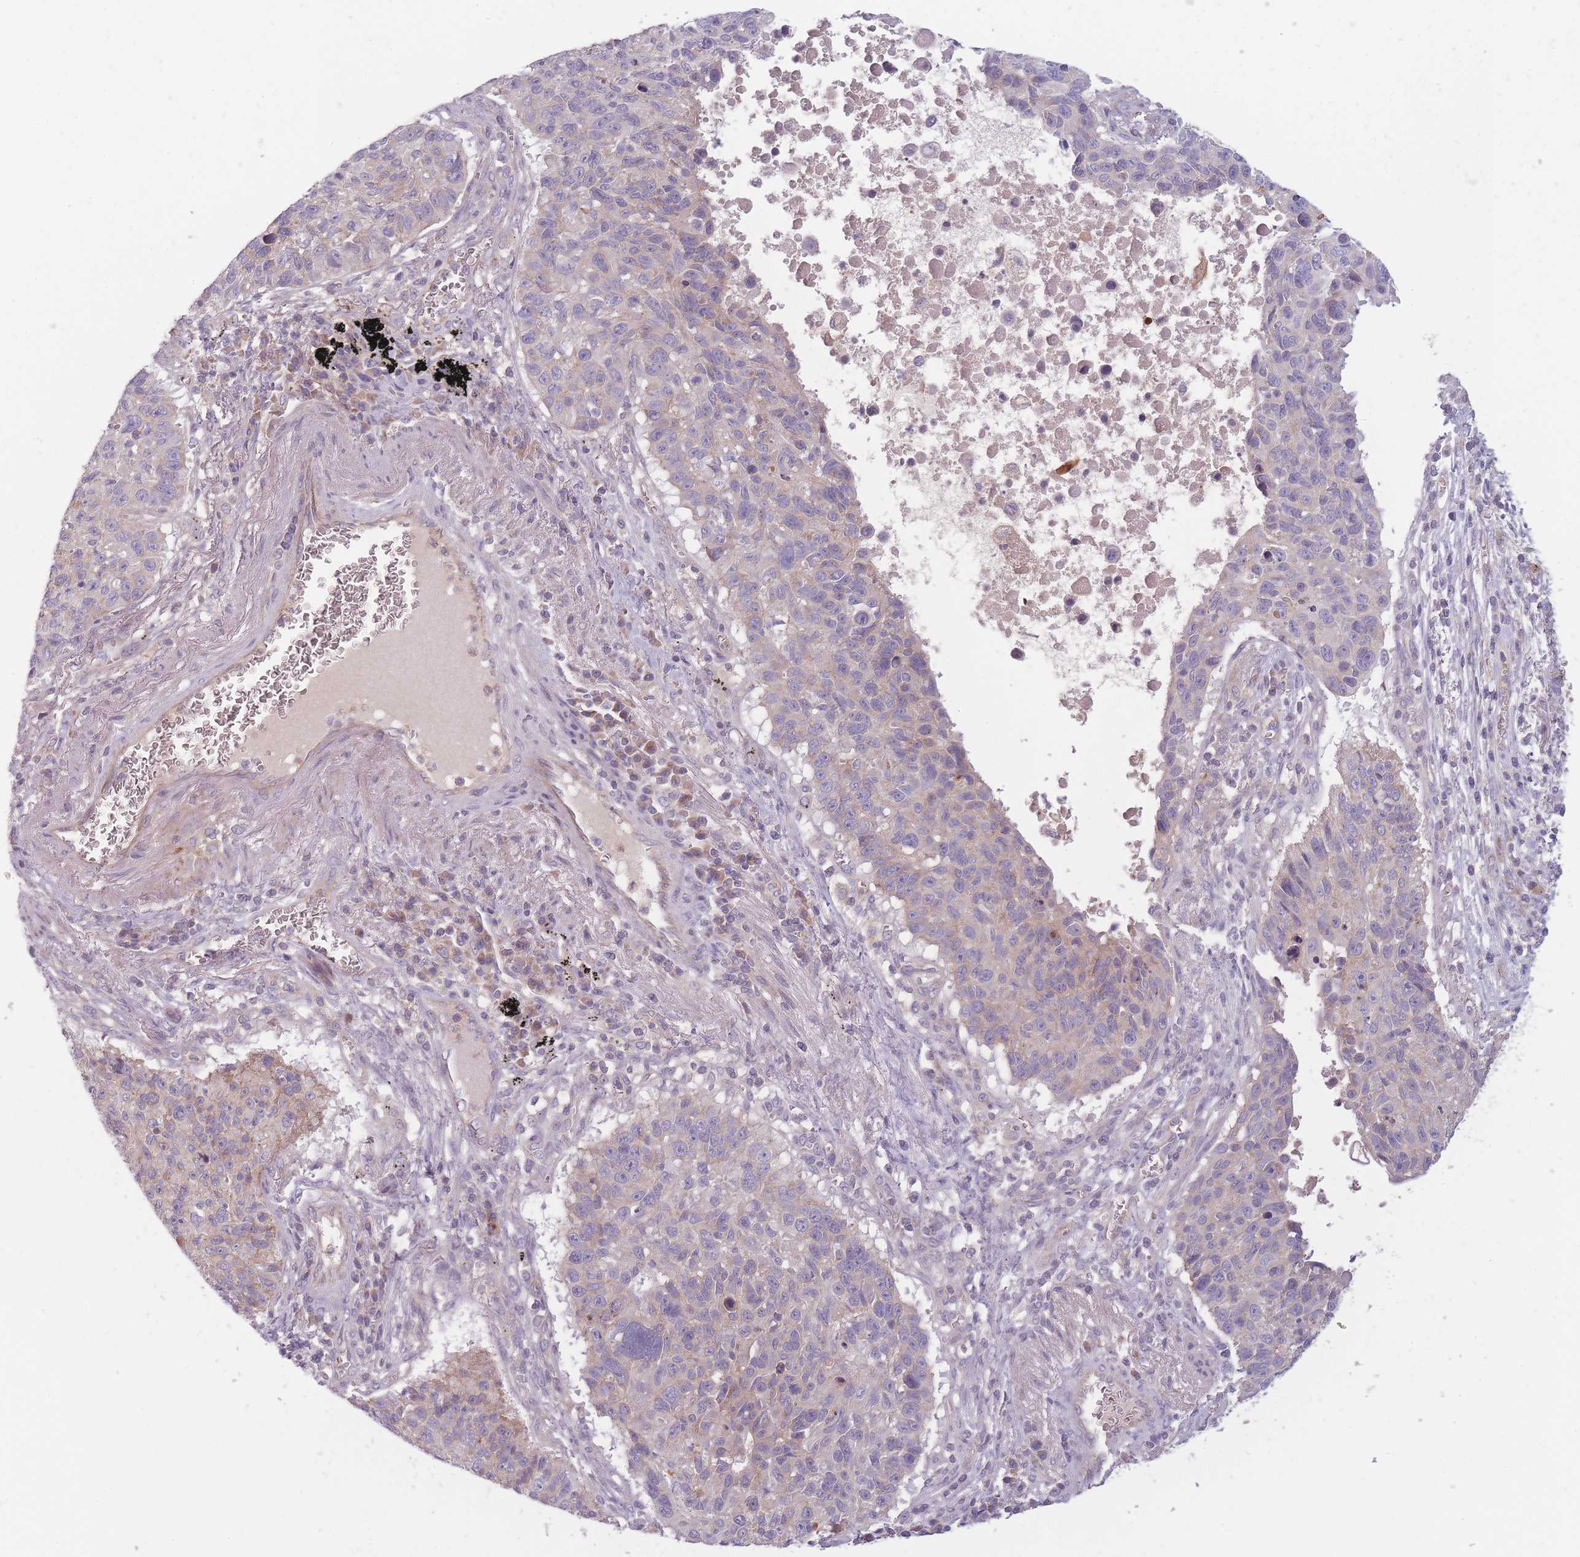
{"staining": {"intensity": "weak", "quantity": "<25%", "location": "cytoplasmic/membranous"}, "tissue": "lung cancer", "cell_type": "Tumor cells", "image_type": "cancer", "snomed": [{"axis": "morphology", "description": "Squamous cell carcinoma, NOS"}, {"axis": "topography", "description": "Lung"}], "caption": "The micrograph shows no significant expression in tumor cells of squamous cell carcinoma (lung). (Stains: DAB (3,3'-diaminobenzidine) immunohistochemistry (IHC) with hematoxylin counter stain, Microscopy: brightfield microscopy at high magnification).", "gene": "NT5DC2", "patient": {"sex": "male", "age": 66}}